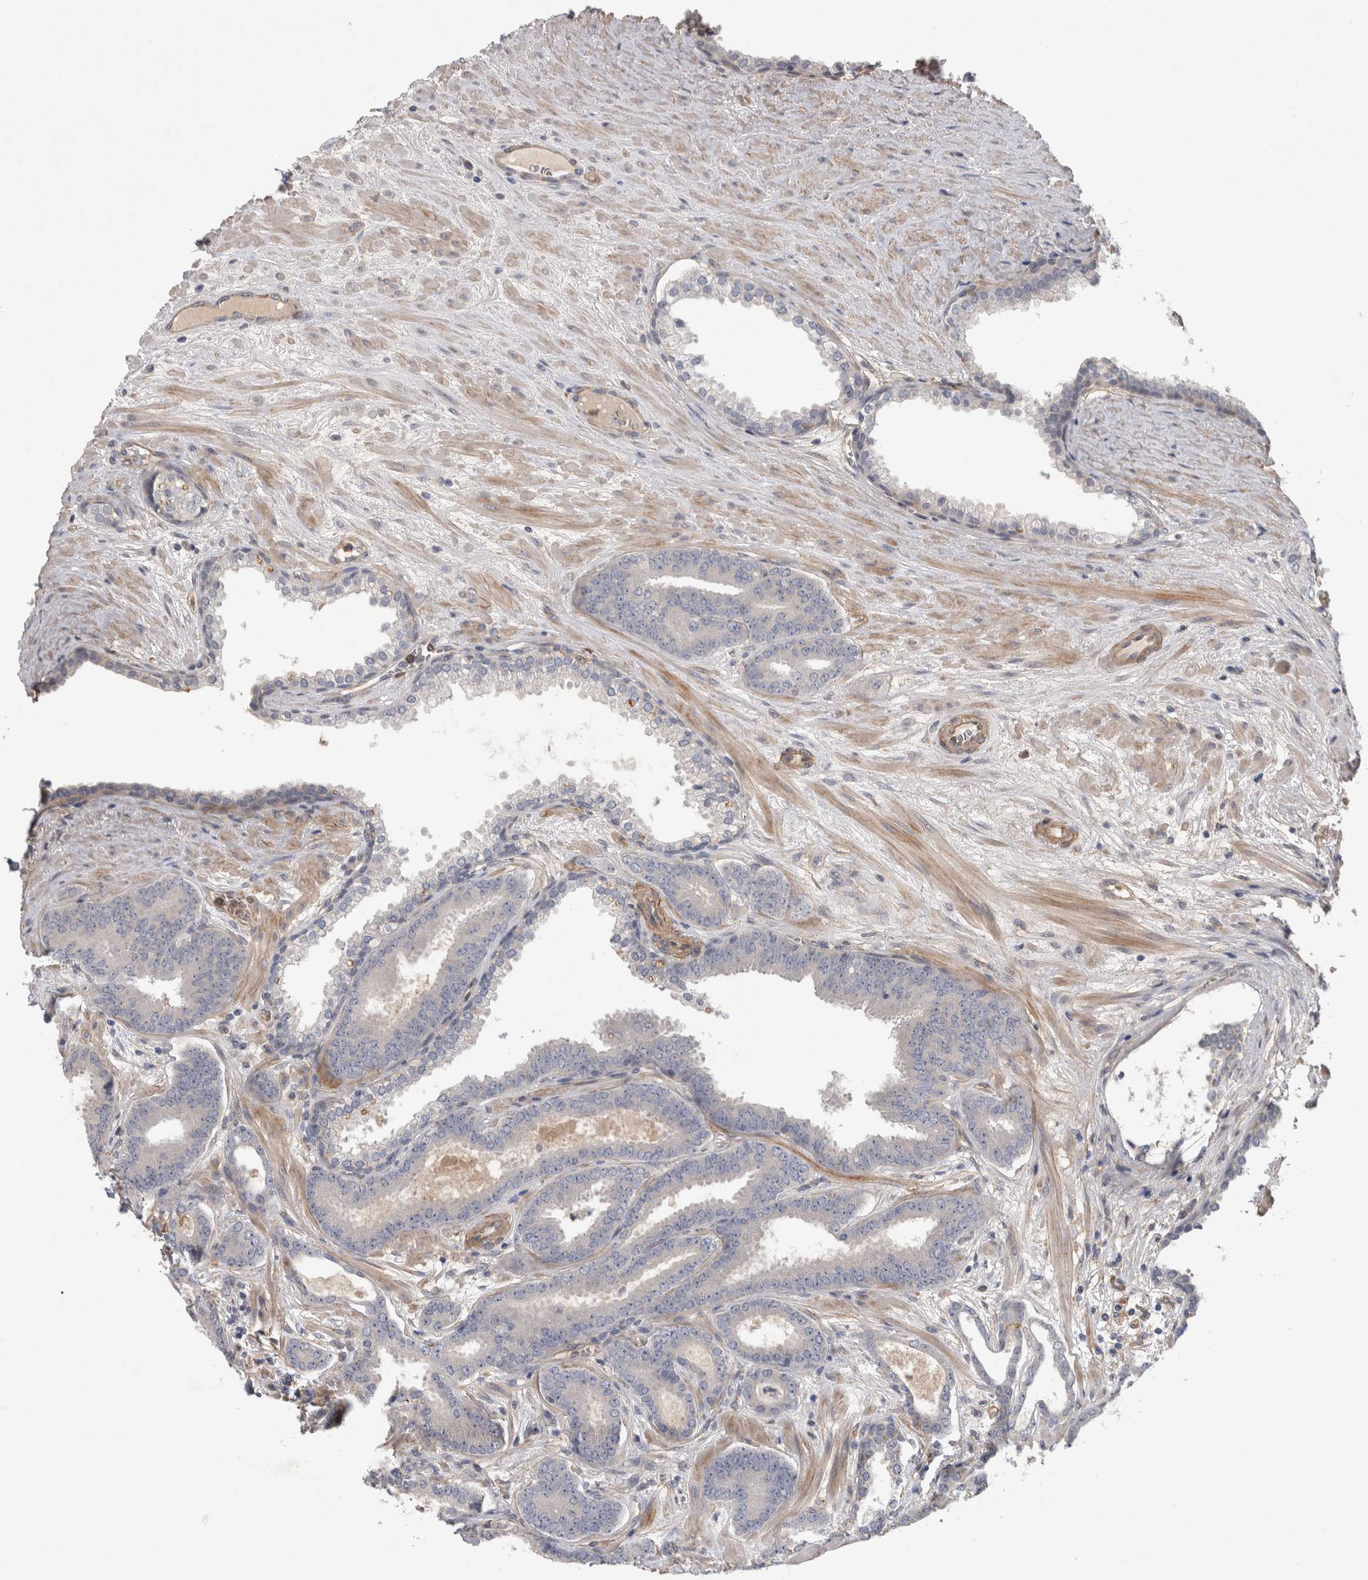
{"staining": {"intensity": "negative", "quantity": "none", "location": "none"}, "tissue": "prostate cancer", "cell_type": "Tumor cells", "image_type": "cancer", "snomed": [{"axis": "morphology", "description": "Adenocarcinoma, Low grade"}, {"axis": "topography", "description": "Prostate"}], "caption": "IHC of prostate cancer exhibits no expression in tumor cells.", "gene": "ANKFY1", "patient": {"sex": "male", "age": 62}}